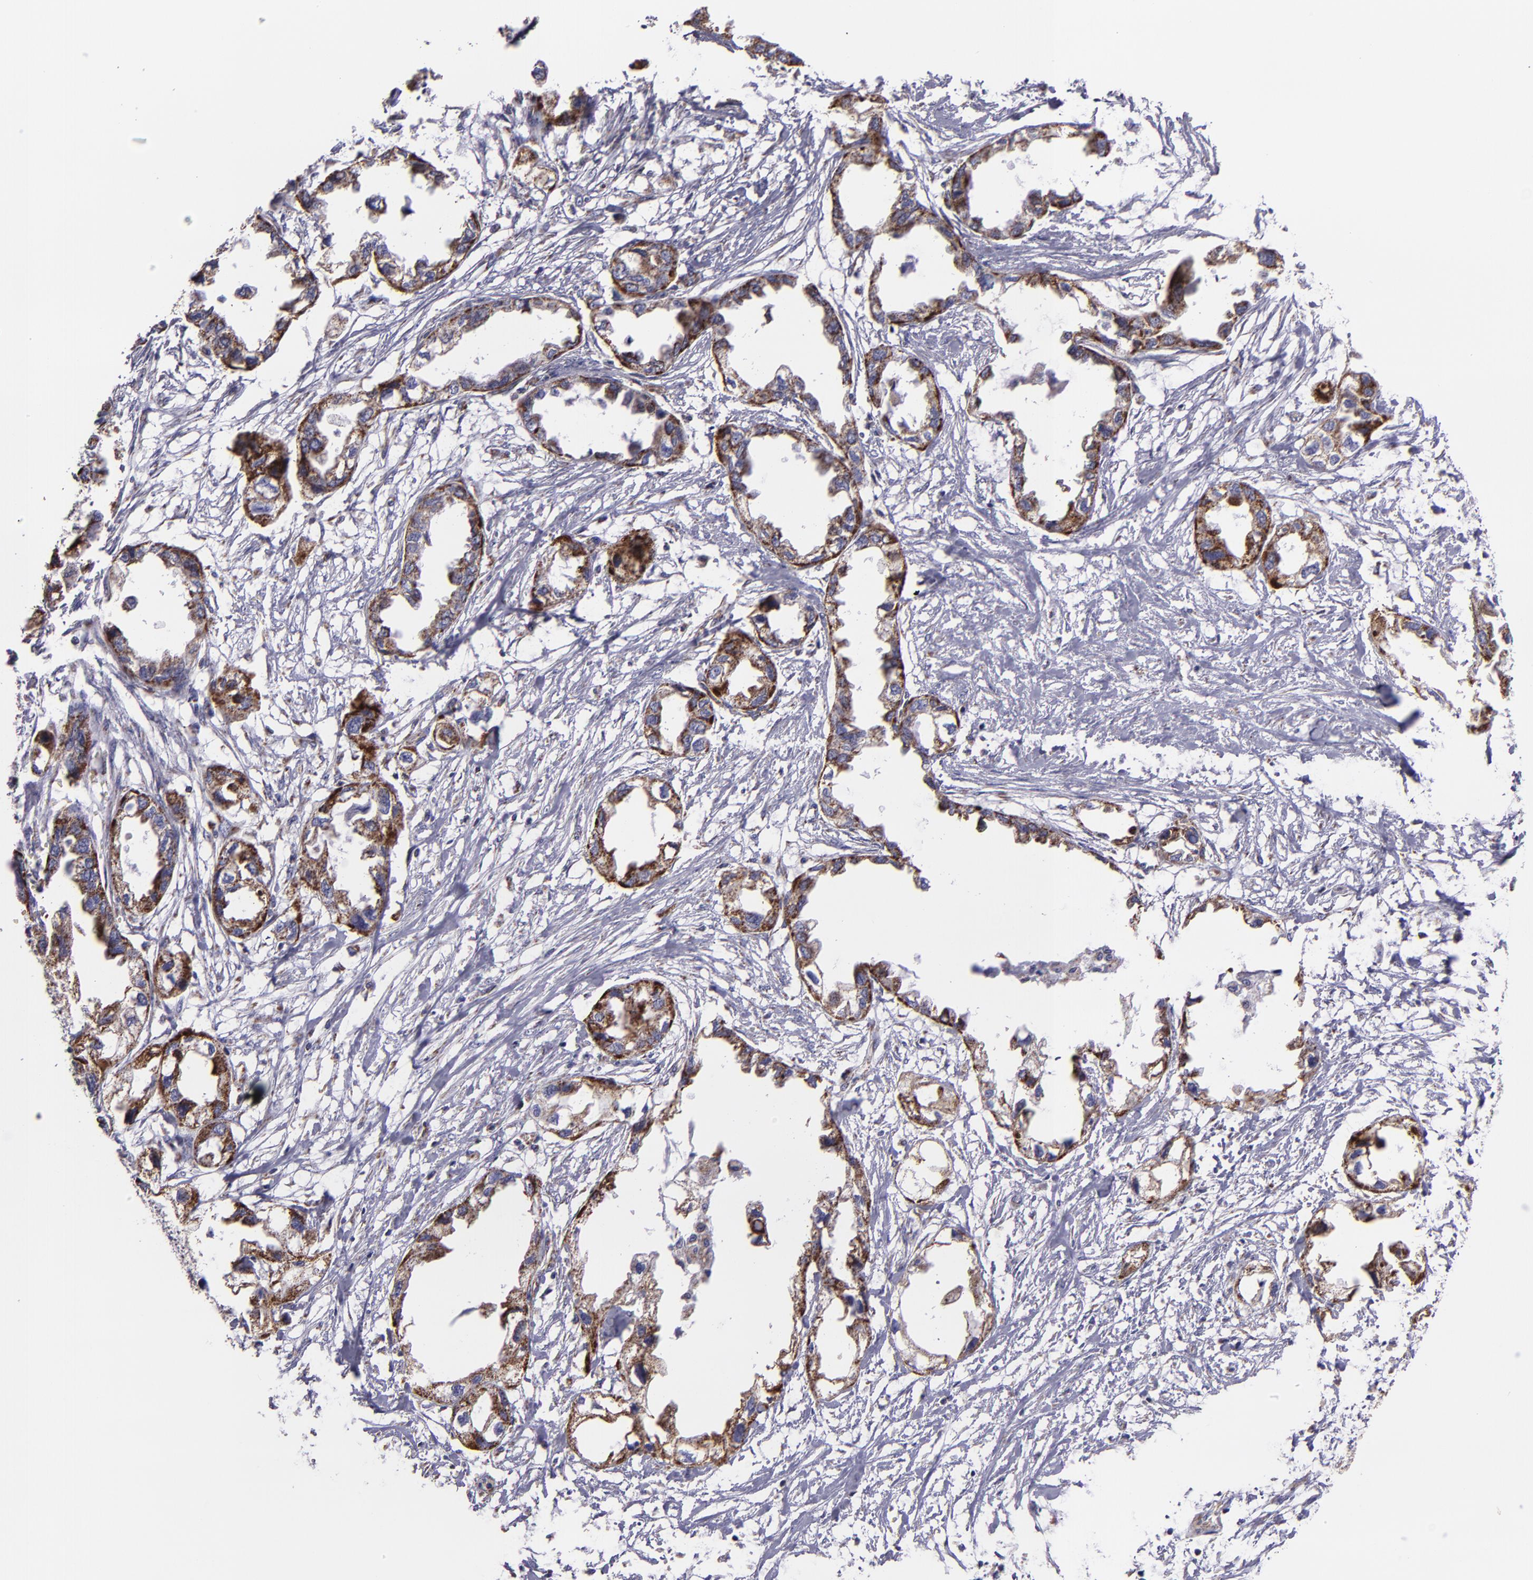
{"staining": {"intensity": "moderate", "quantity": ">75%", "location": "cytoplasmic/membranous"}, "tissue": "endometrial cancer", "cell_type": "Tumor cells", "image_type": "cancer", "snomed": [{"axis": "morphology", "description": "Adenocarcinoma, NOS"}, {"axis": "topography", "description": "Endometrium"}], "caption": "This micrograph reveals immunohistochemistry (IHC) staining of endometrial cancer (adenocarcinoma), with medium moderate cytoplasmic/membranous positivity in approximately >75% of tumor cells.", "gene": "HSPD1", "patient": {"sex": "female", "age": 67}}